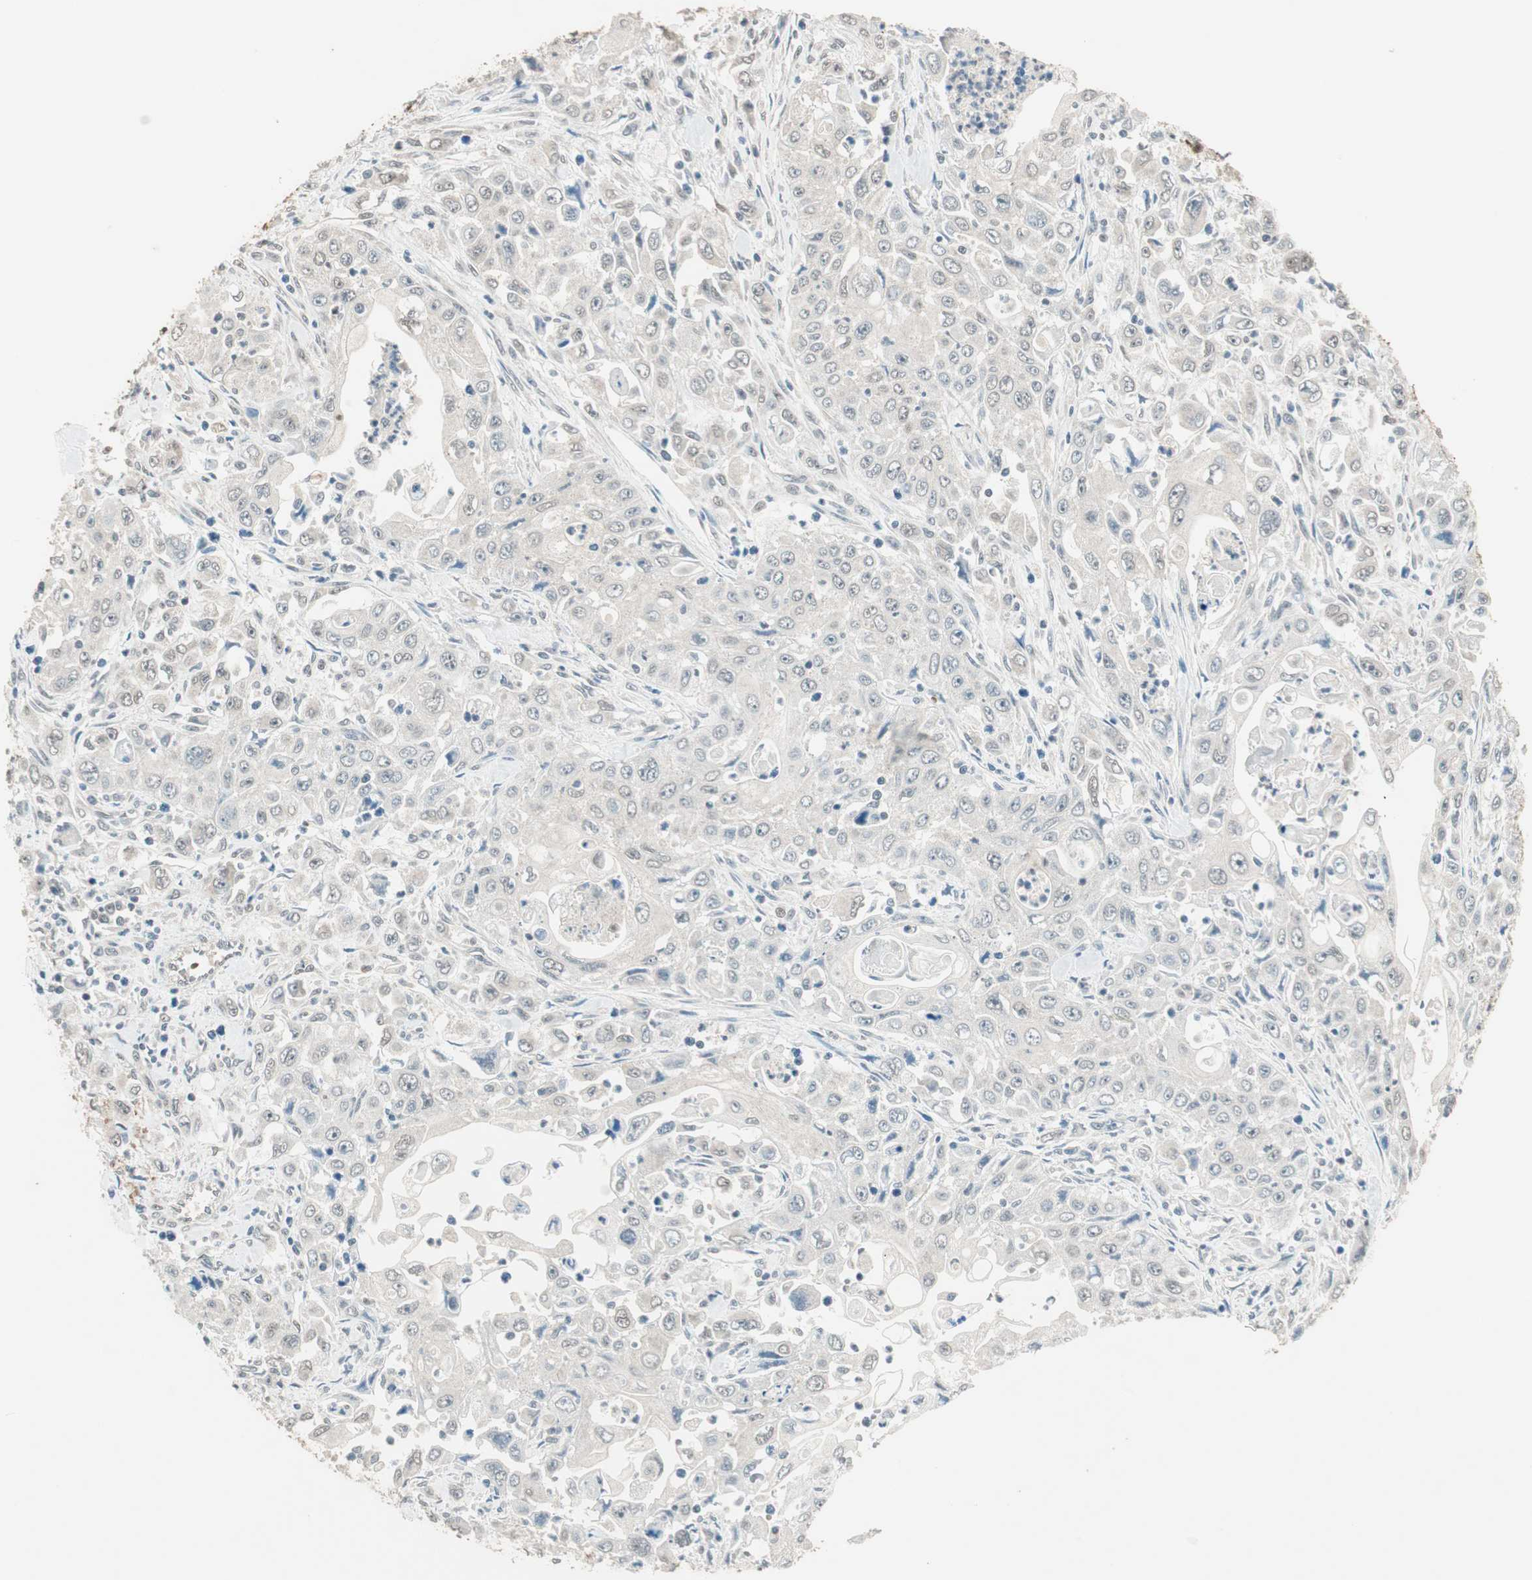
{"staining": {"intensity": "weak", "quantity": "<25%", "location": "cytoplasmic/membranous,nuclear"}, "tissue": "pancreatic cancer", "cell_type": "Tumor cells", "image_type": "cancer", "snomed": [{"axis": "morphology", "description": "Adenocarcinoma, NOS"}, {"axis": "topography", "description": "Pancreas"}], "caption": "Adenocarcinoma (pancreatic) stained for a protein using IHC exhibits no expression tumor cells.", "gene": "USP5", "patient": {"sex": "male", "age": 70}}